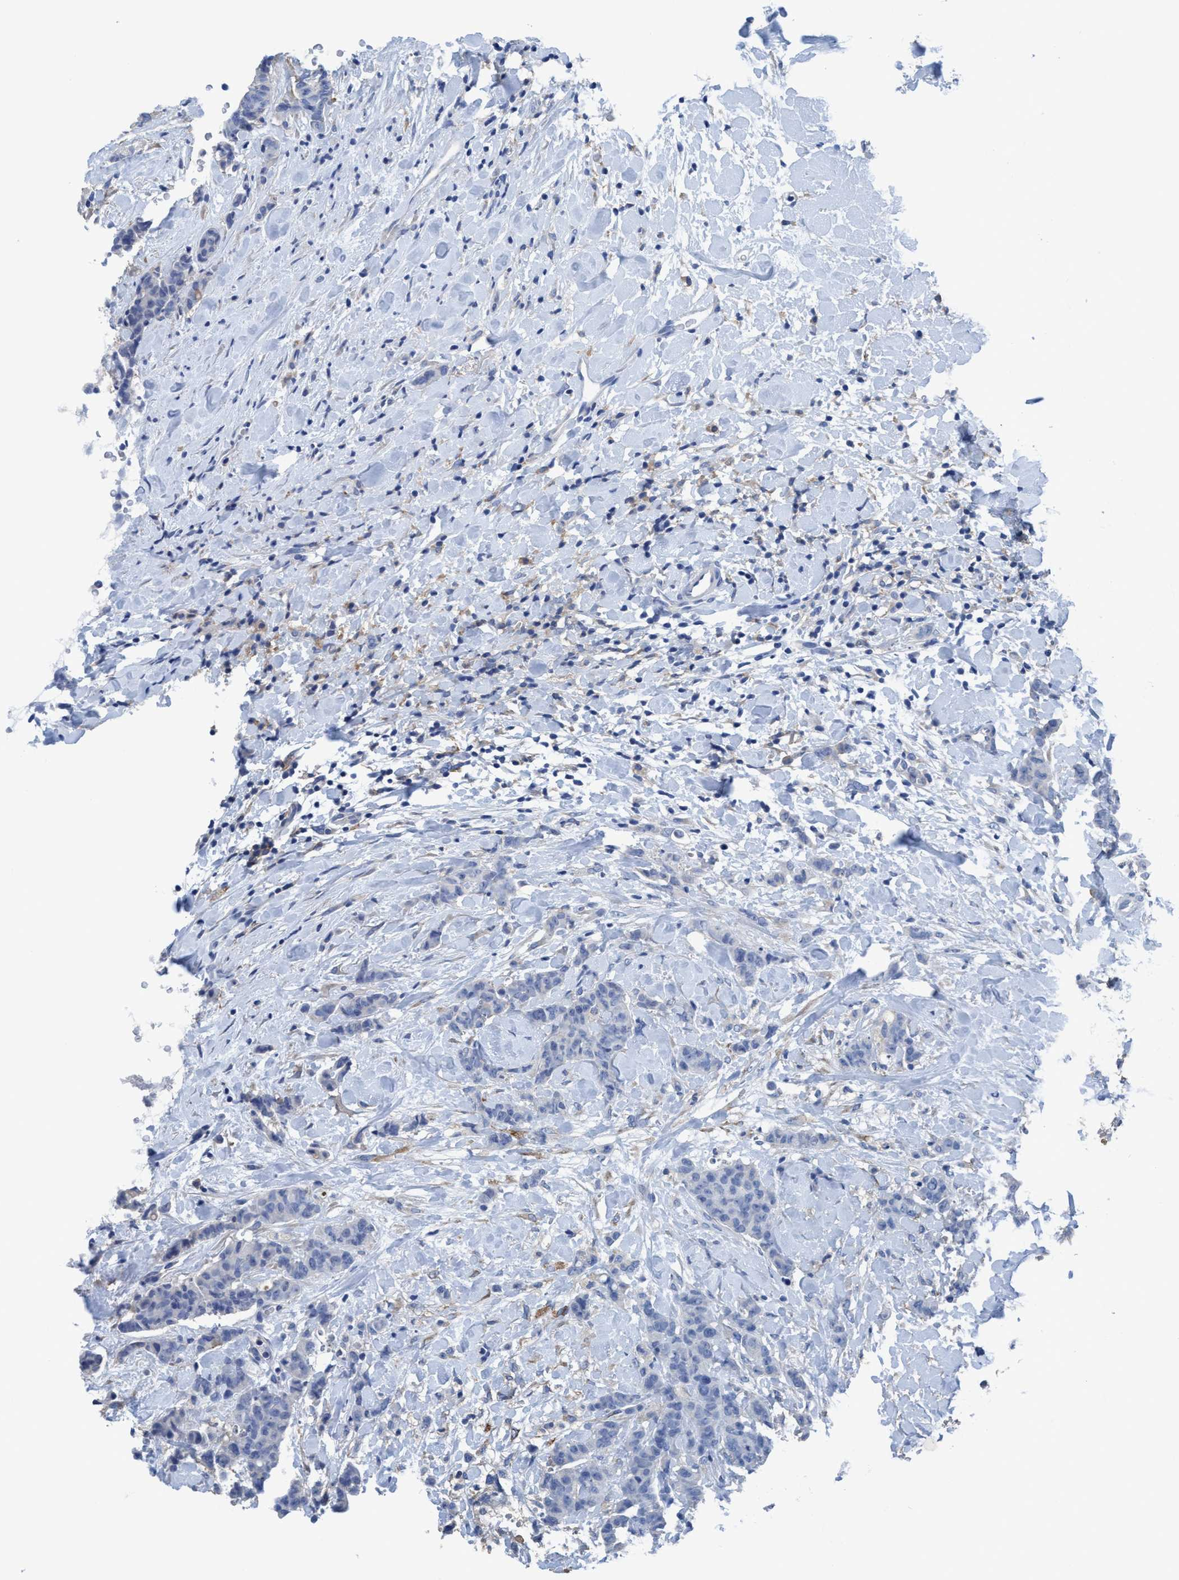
{"staining": {"intensity": "negative", "quantity": "none", "location": "none"}, "tissue": "breast cancer", "cell_type": "Tumor cells", "image_type": "cancer", "snomed": [{"axis": "morphology", "description": "Normal tissue, NOS"}, {"axis": "morphology", "description": "Duct carcinoma"}, {"axis": "topography", "description": "Breast"}], "caption": "The immunohistochemistry photomicrograph has no significant positivity in tumor cells of intraductal carcinoma (breast) tissue. (DAB IHC visualized using brightfield microscopy, high magnification).", "gene": "DNAI1", "patient": {"sex": "female", "age": 40}}